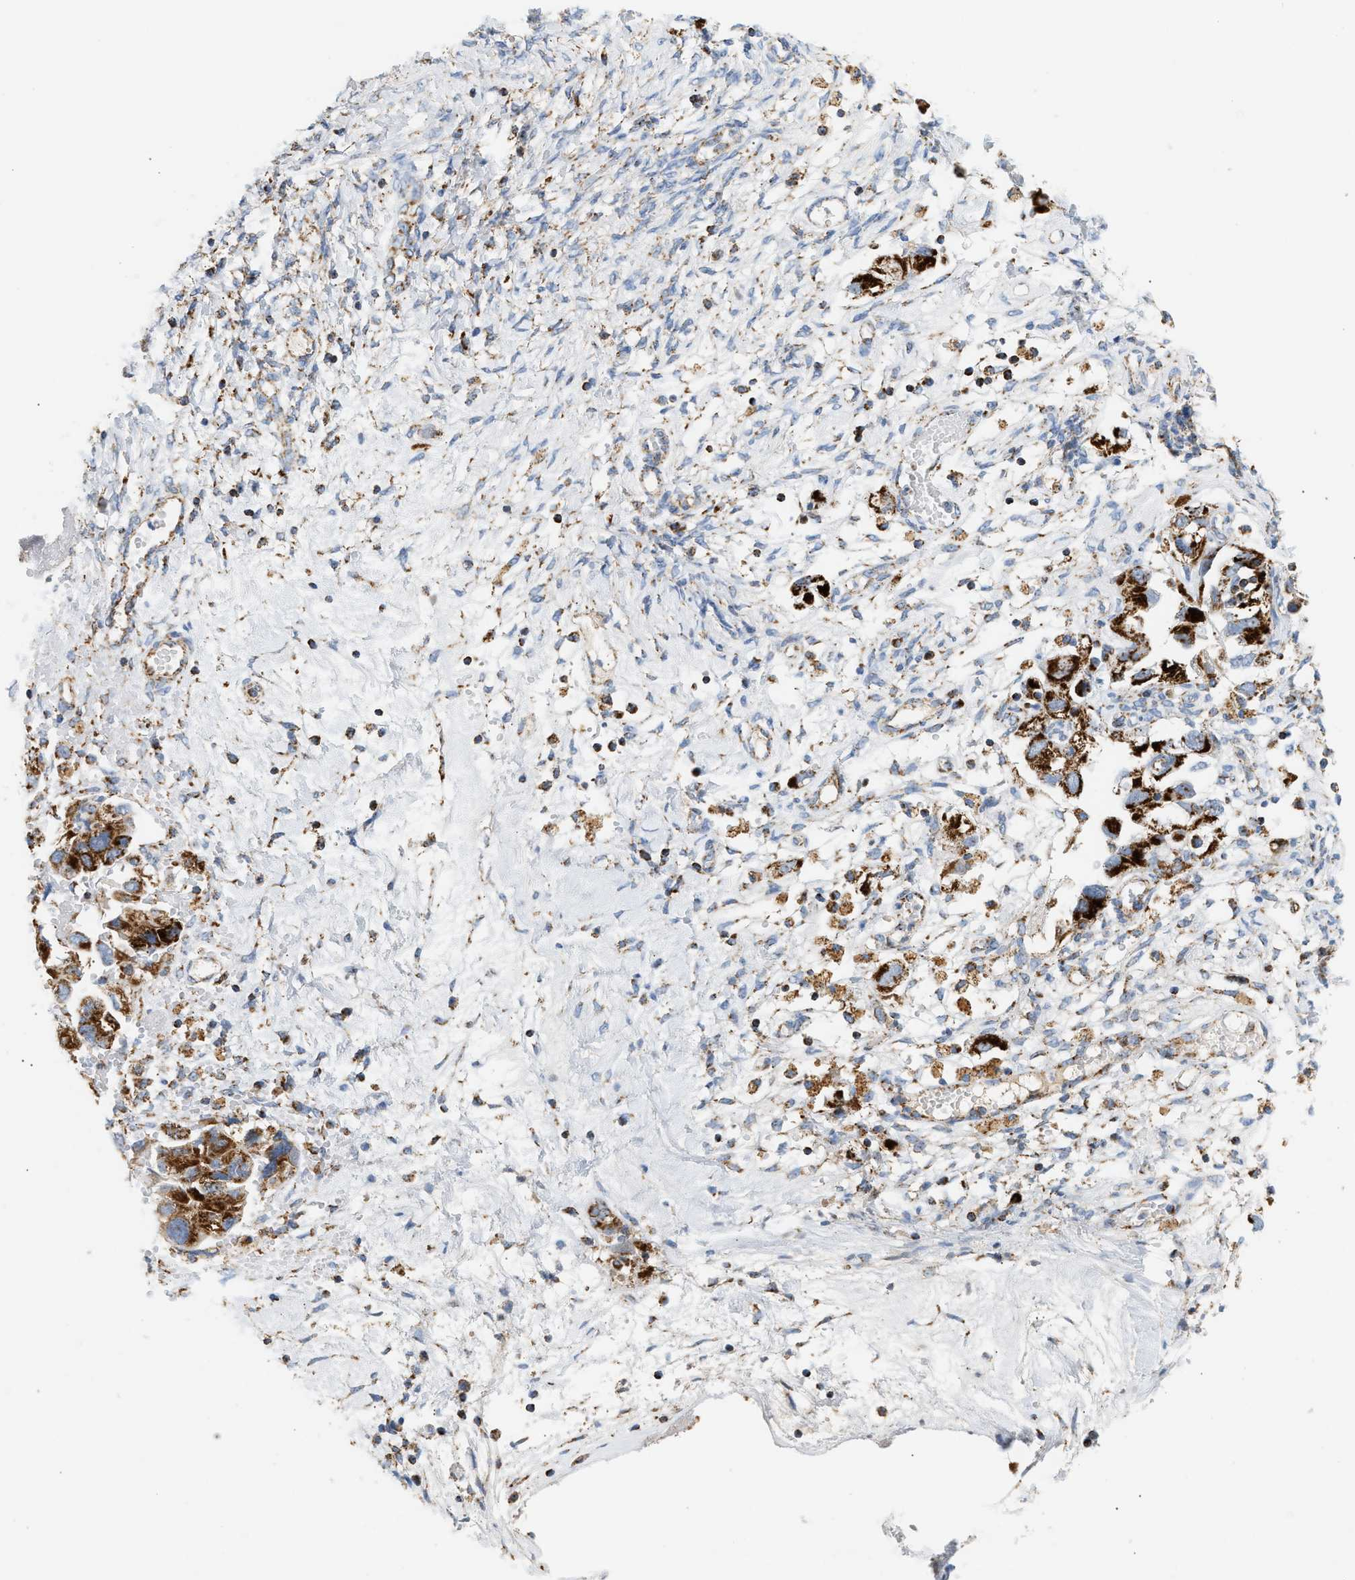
{"staining": {"intensity": "strong", "quantity": ">75%", "location": "cytoplasmic/membranous"}, "tissue": "ovarian cancer", "cell_type": "Tumor cells", "image_type": "cancer", "snomed": [{"axis": "morphology", "description": "Carcinoma, NOS"}, {"axis": "morphology", "description": "Cystadenocarcinoma, serous, NOS"}, {"axis": "topography", "description": "Ovary"}], "caption": "A high amount of strong cytoplasmic/membranous positivity is identified in about >75% of tumor cells in ovarian cancer (serous cystadenocarcinoma) tissue. Using DAB (3,3'-diaminobenzidine) (brown) and hematoxylin (blue) stains, captured at high magnification using brightfield microscopy.", "gene": "OGDH", "patient": {"sex": "female", "age": 69}}